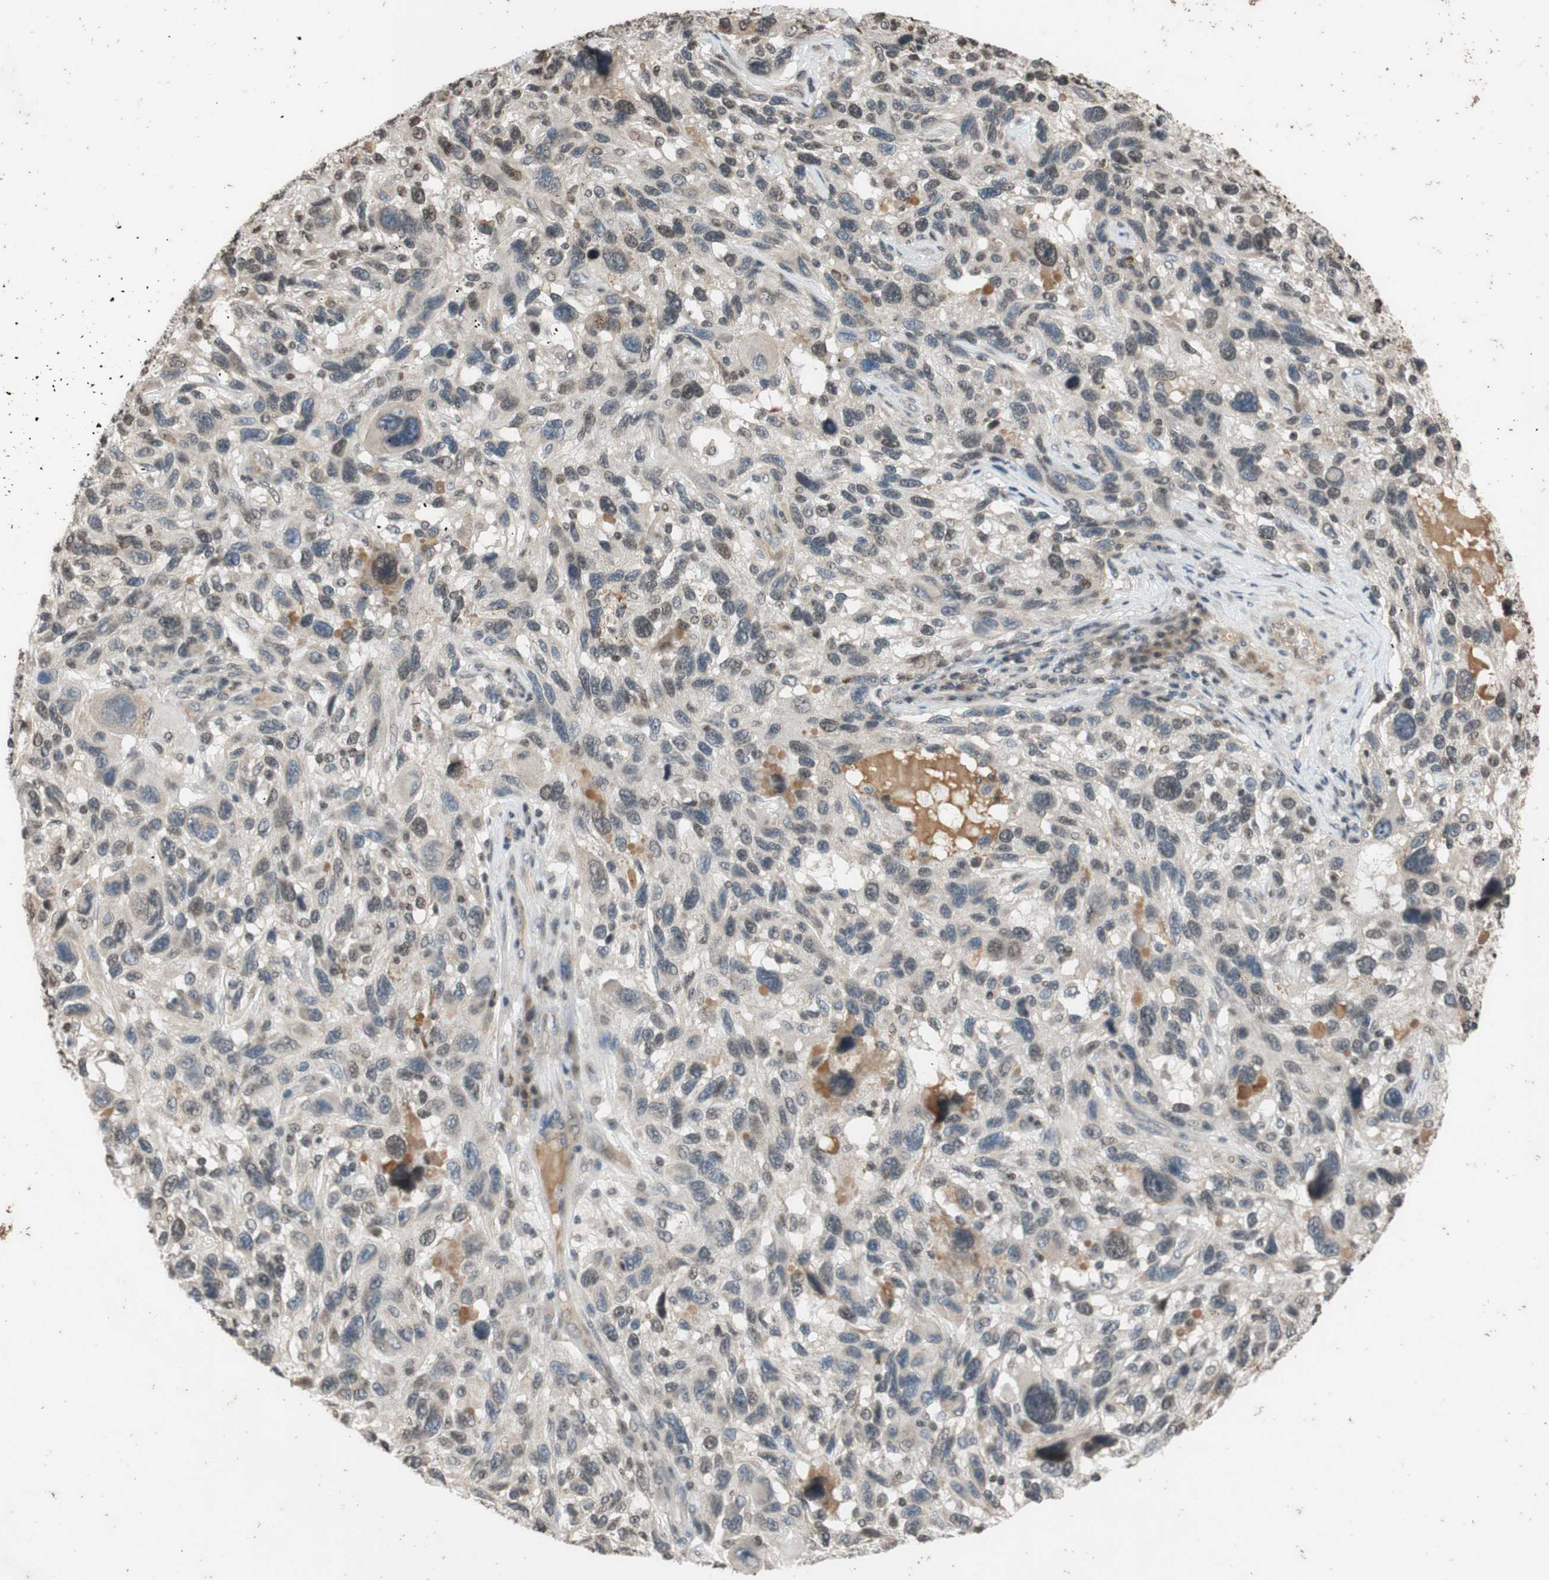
{"staining": {"intensity": "weak", "quantity": "<25%", "location": "cytoplasmic/membranous,nuclear"}, "tissue": "melanoma", "cell_type": "Tumor cells", "image_type": "cancer", "snomed": [{"axis": "morphology", "description": "Malignant melanoma, NOS"}, {"axis": "topography", "description": "Skin"}], "caption": "Tumor cells show no significant staining in malignant melanoma.", "gene": "MCM6", "patient": {"sex": "male", "age": 53}}